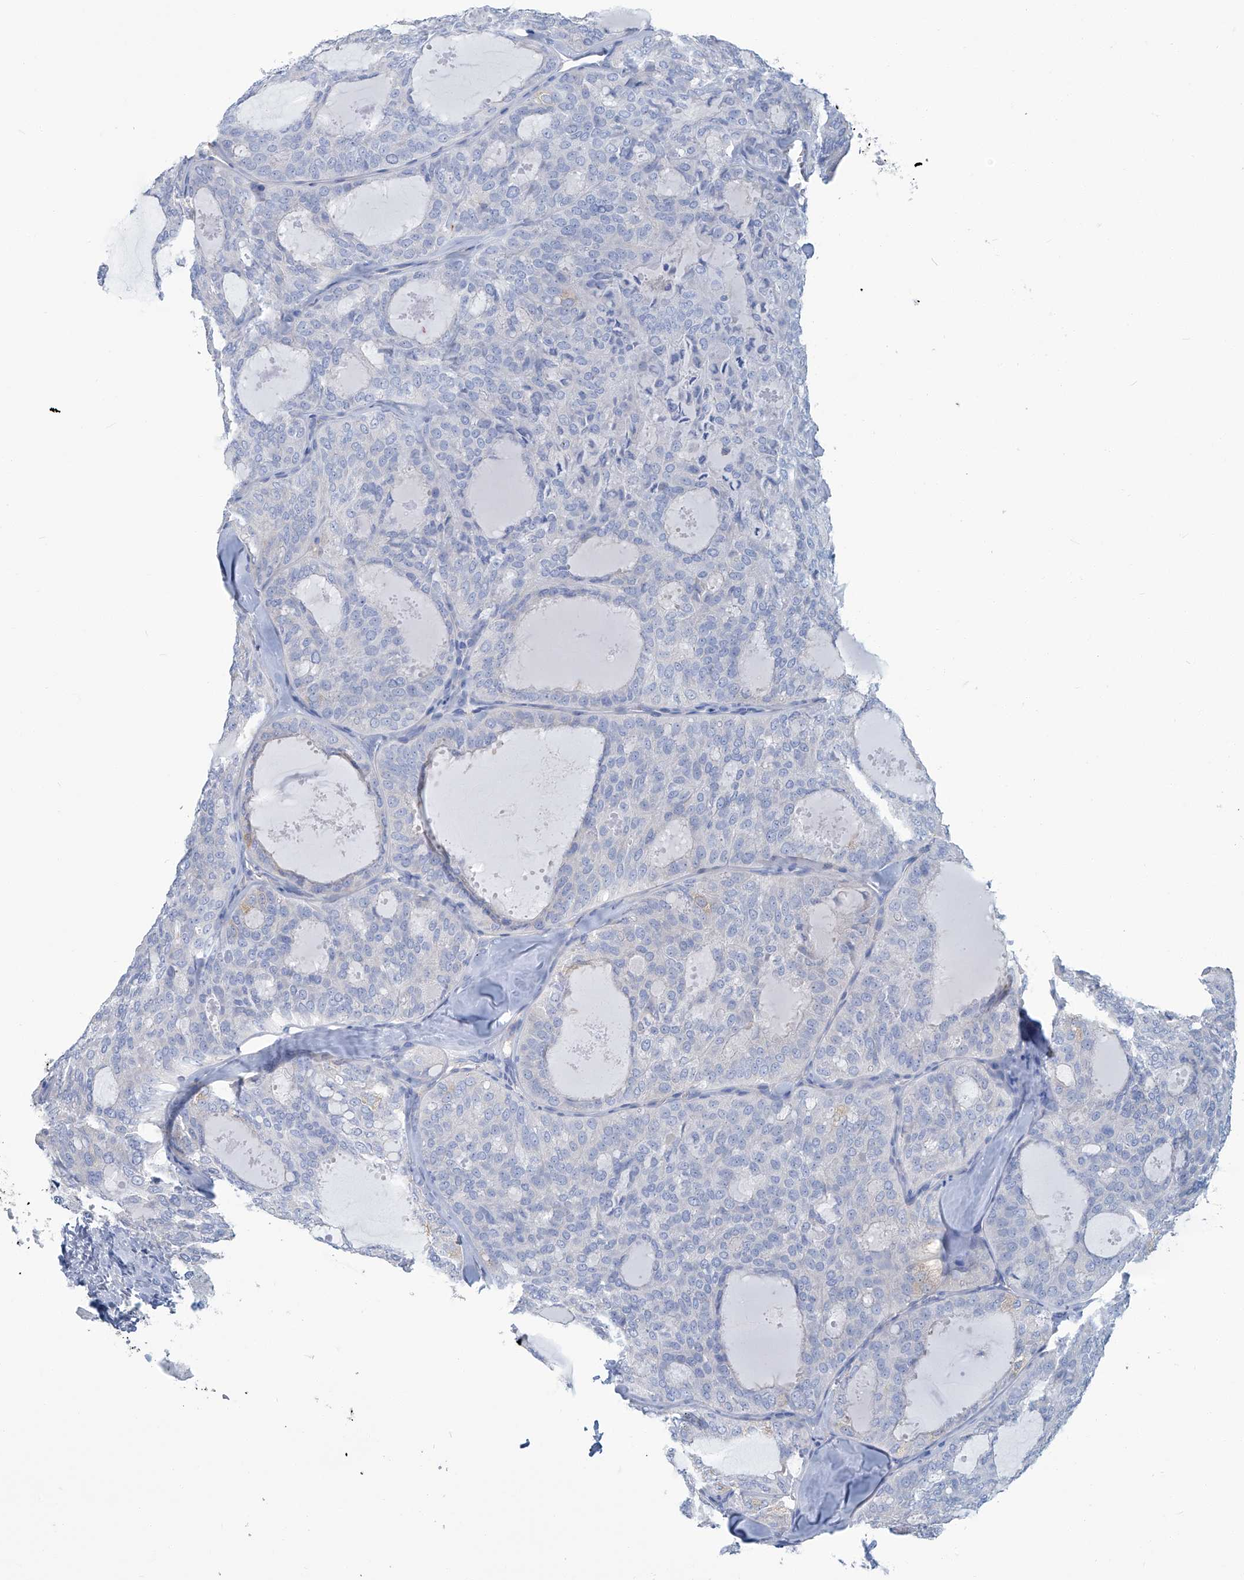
{"staining": {"intensity": "negative", "quantity": "none", "location": "none"}, "tissue": "thyroid cancer", "cell_type": "Tumor cells", "image_type": "cancer", "snomed": [{"axis": "morphology", "description": "Follicular adenoma carcinoma, NOS"}, {"axis": "topography", "description": "Thyroid gland"}], "caption": "High power microscopy image of an immunohistochemistry photomicrograph of thyroid follicular adenoma carcinoma, revealing no significant staining in tumor cells.", "gene": "PFKL", "patient": {"sex": "male", "age": 75}}